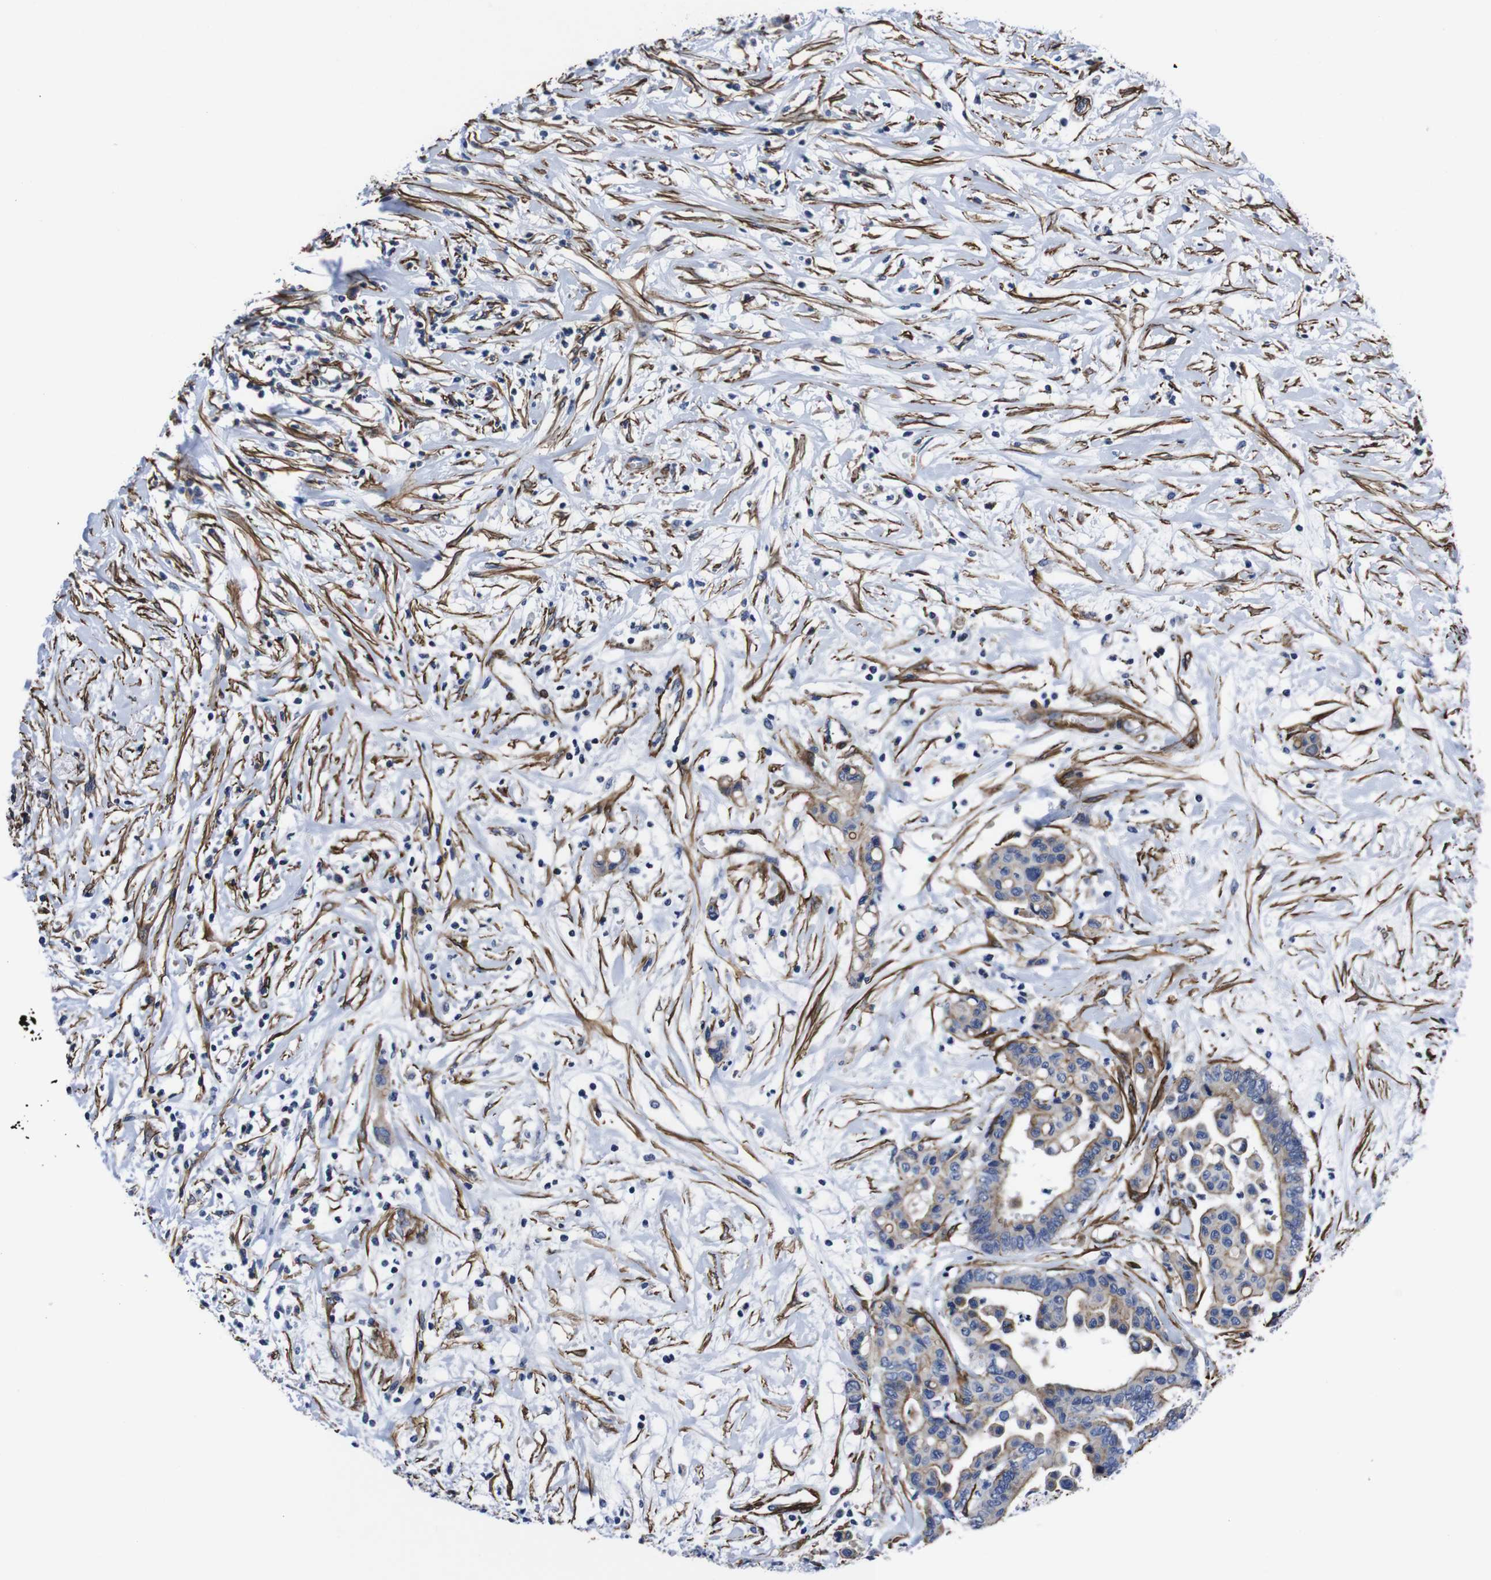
{"staining": {"intensity": "moderate", "quantity": ">75%", "location": "cytoplasmic/membranous"}, "tissue": "colorectal cancer", "cell_type": "Tumor cells", "image_type": "cancer", "snomed": [{"axis": "morphology", "description": "Normal tissue, NOS"}, {"axis": "morphology", "description": "Adenocarcinoma, NOS"}, {"axis": "topography", "description": "Colon"}], "caption": "DAB immunohistochemical staining of adenocarcinoma (colorectal) exhibits moderate cytoplasmic/membranous protein positivity in about >75% of tumor cells. (Stains: DAB (3,3'-diaminobenzidine) in brown, nuclei in blue, Microscopy: brightfield microscopy at high magnification).", "gene": "WNT10A", "patient": {"sex": "male", "age": 82}}